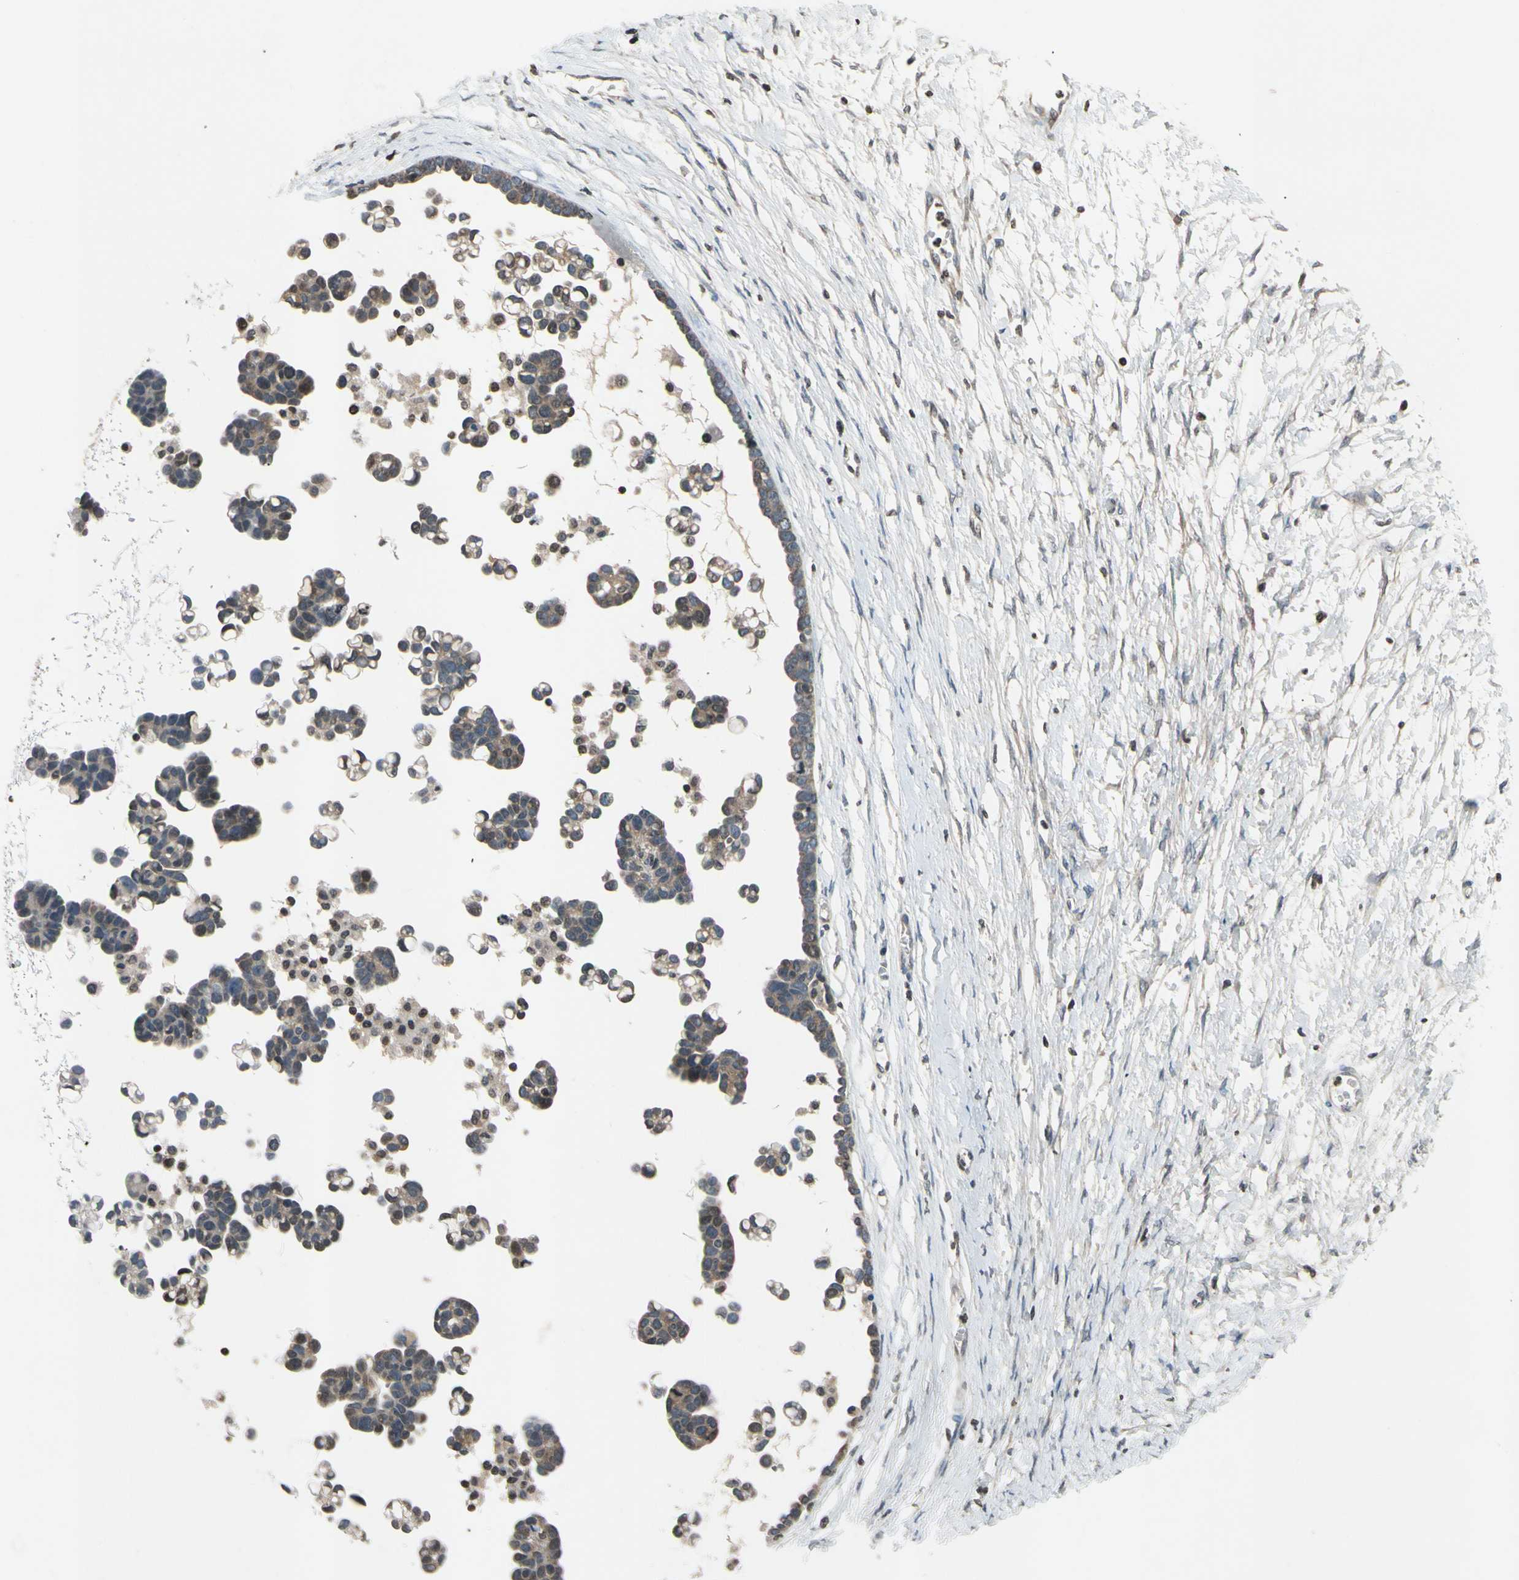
{"staining": {"intensity": "weak", "quantity": ">75%", "location": "cytoplasmic/membranous"}, "tissue": "ovarian cancer", "cell_type": "Tumor cells", "image_type": "cancer", "snomed": [{"axis": "morphology", "description": "Cystadenocarcinoma, serous, NOS"}, {"axis": "topography", "description": "Ovary"}], "caption": "Human ovarian serous cystadenocarcinoma stained with a protein marker exhibits weak staining in tumor cells.", "gene": "CLDN11", "patient": {"sex": "female", "age": 54}}